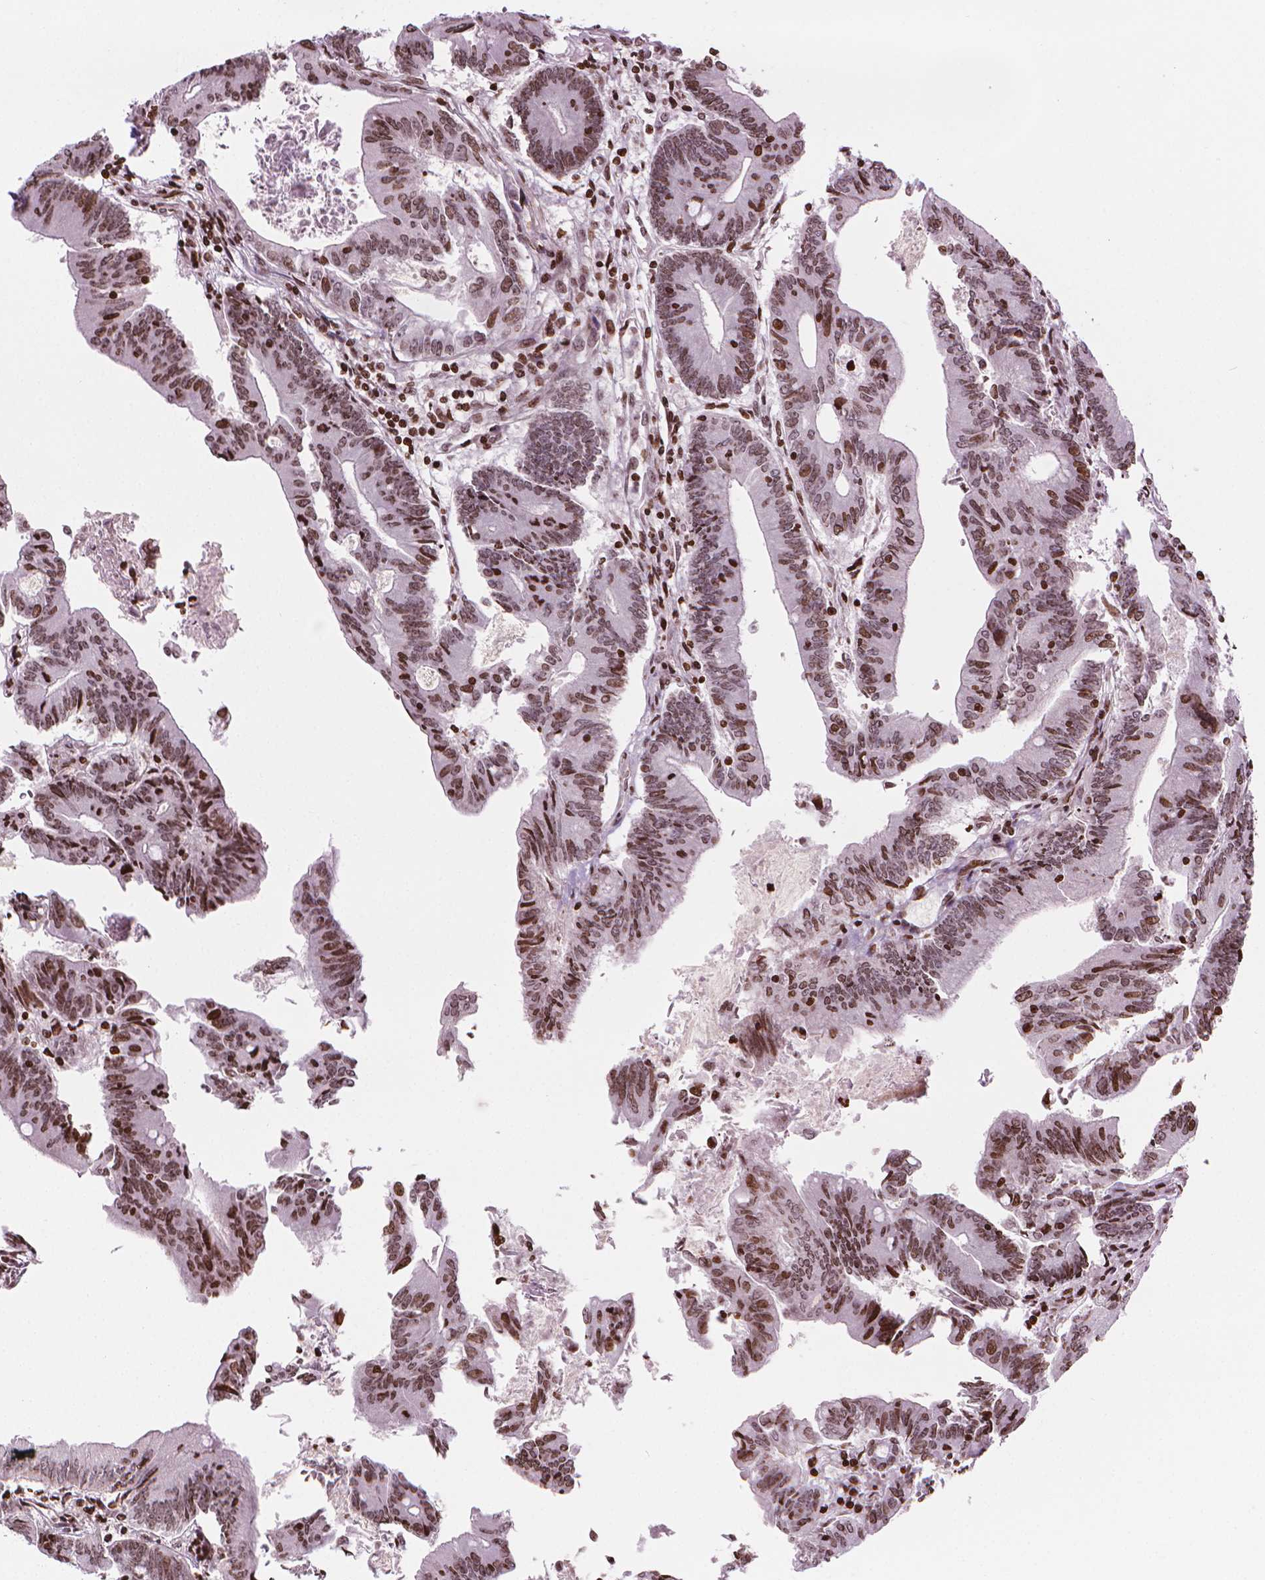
{"staining": {"intensity": "moderate", "quantity": ">75%", "location": "nuclear"}, "tissue": "colorectal cancer", "cell_type": "Tumor cells", "image_type": "cancer", "snomed": [{"axis": "morphology", "description": "Adenocarcinoma, NOS"}, {"axis": "topography", "description": "Colon"}], "caption": "Immunohistochemical staining of human colorectal adenocarcinoma shows medium levels of moderate nuclear expression in approximately >75% of tumor cells. The protein is stained brown, and the nuclei are stained in blue (DAB (3,3'-diaminobenzidine) IHC with brightfield microscopy, high magnification).", "gene": "PIP4K2A", "patient": {"sex": "female", "age": 70}}